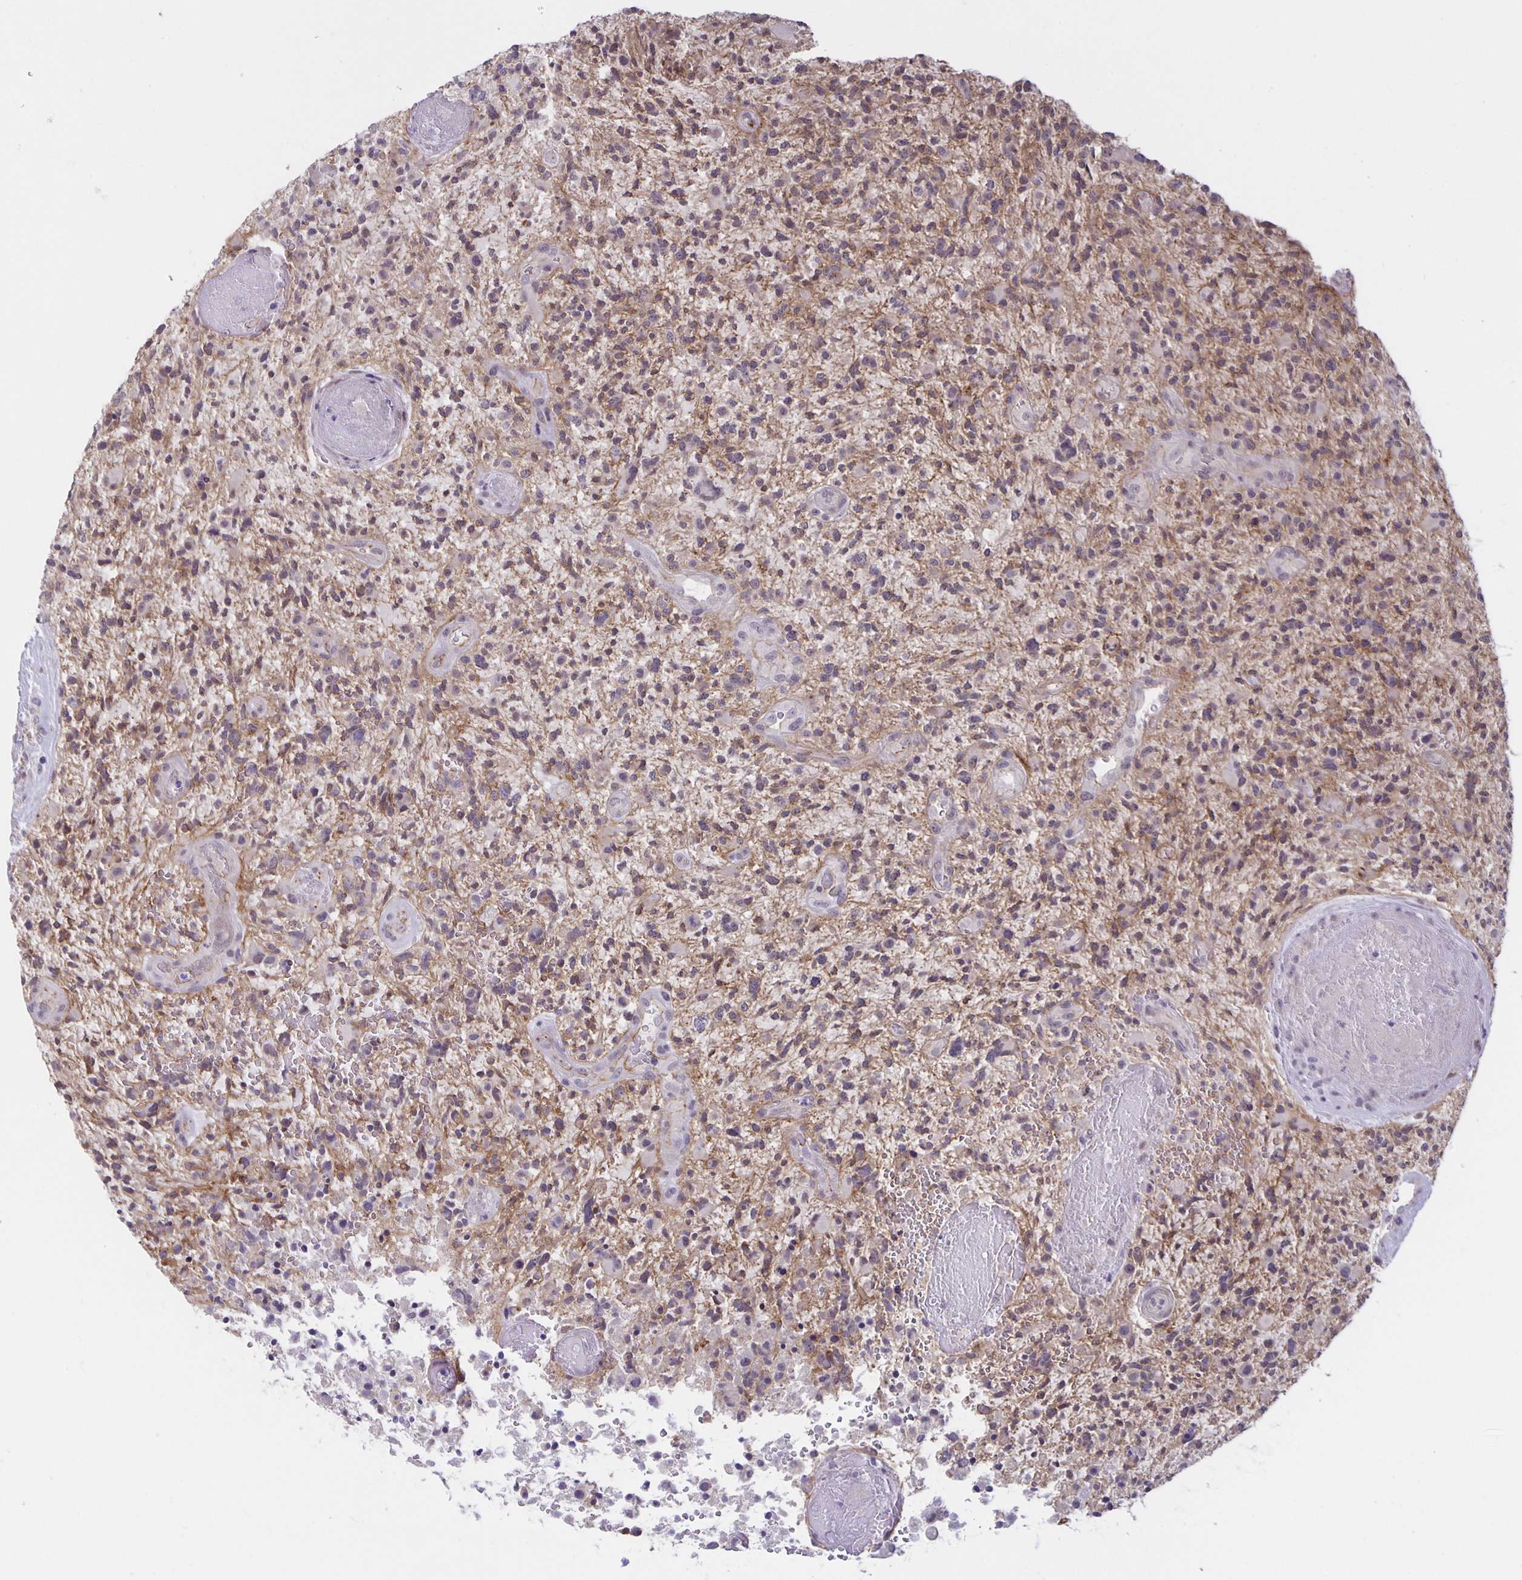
{"staining": {"intensity": "weak", "quantity": "<25%", "location": "cytoplasmic/membranous"}, "tissue": "glioma", "cell_type": "Tumor cells", "image_type": "cancer", "snomed": [{"axis": "morphology", "description": "Glioma, malignant, High grade"}, {"axis": "topography", "description": "Brain"}], "caption": "Immunohistochemistry of human malignant glioma (high-grade) reveals no positivity in tumor cells.", "gene": "ARVCF", "patient": {"sex": "female", "age": 71}}